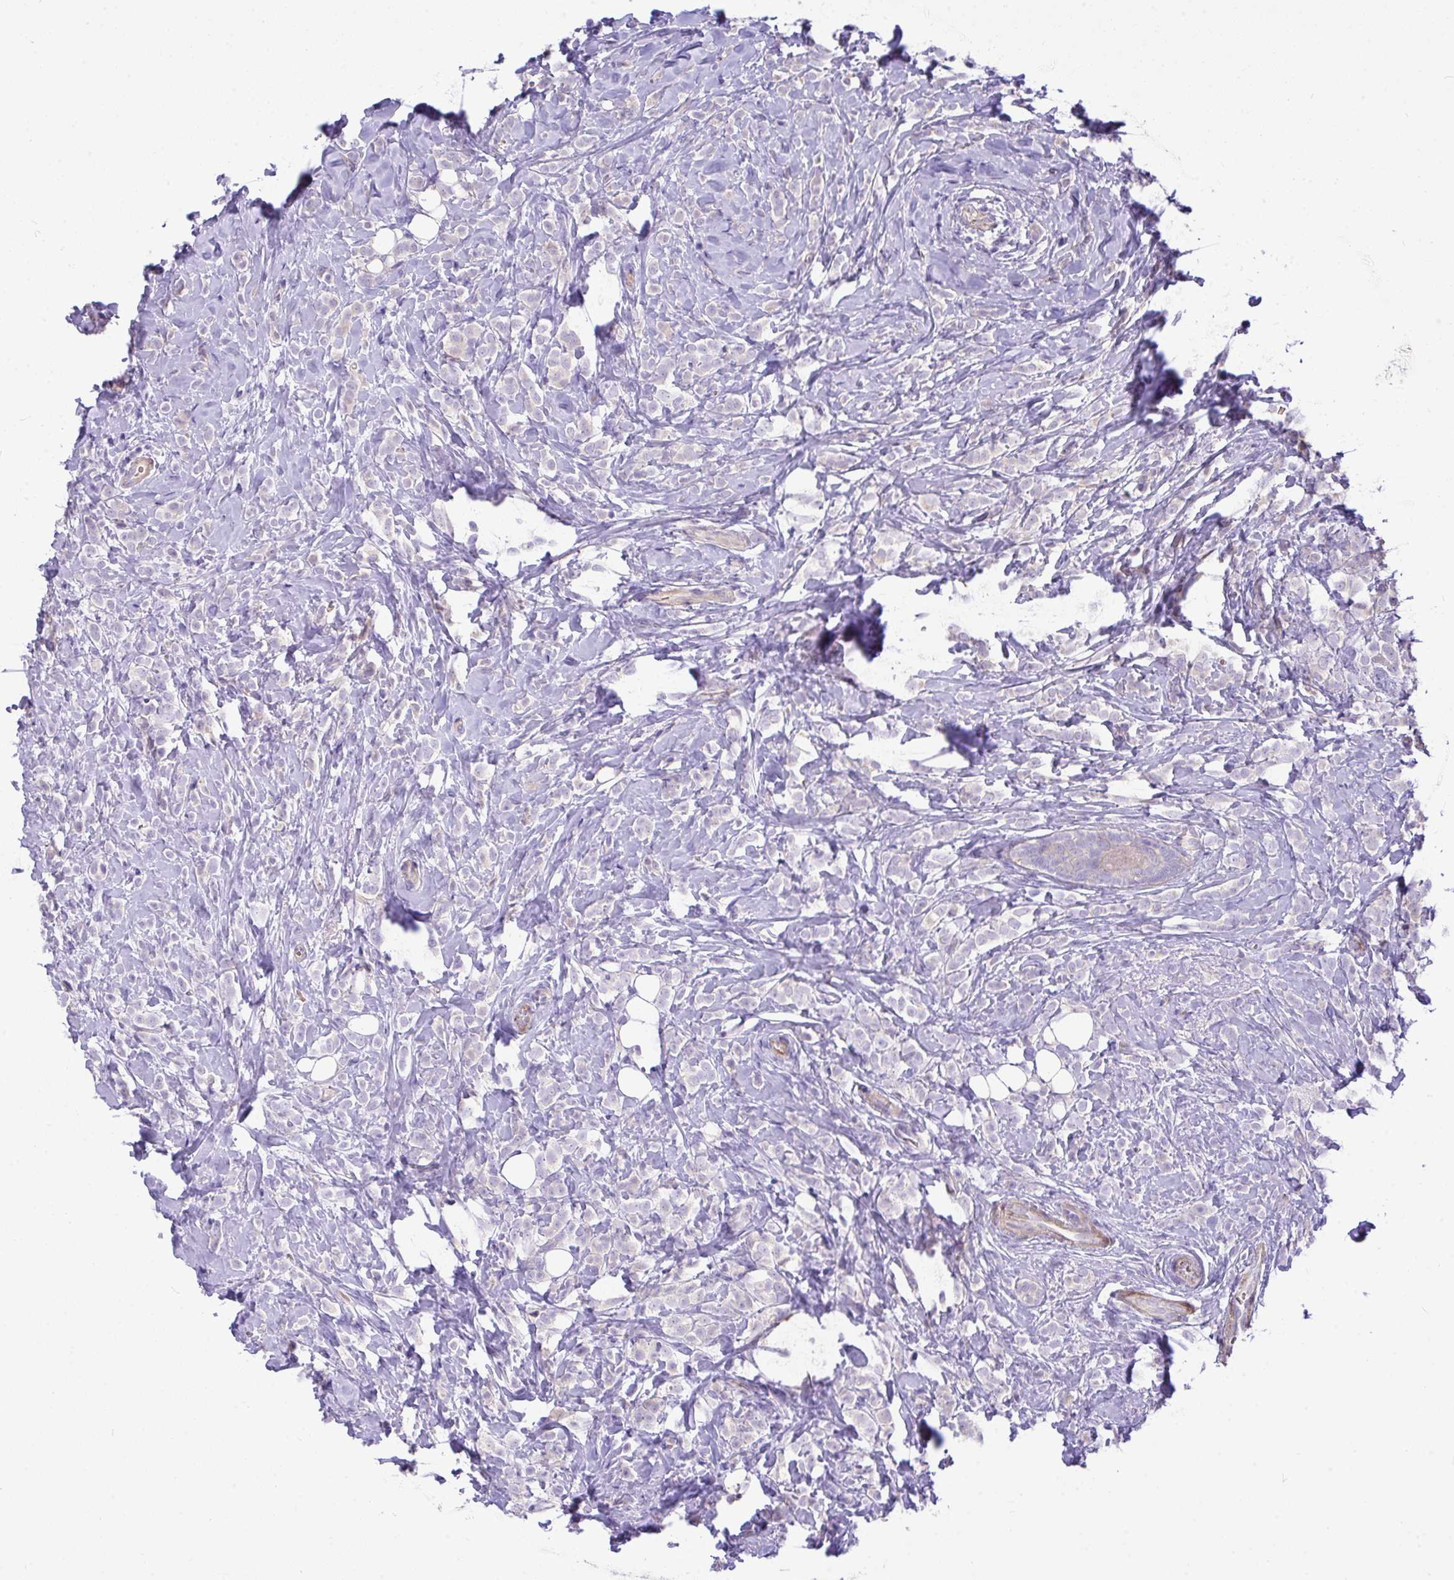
{"staining": {"intensity": "negative", "quantity": "none", "location": "none"}, "tissue": "breast cancer", "cell_type": "Tumor cells", "image_type": "cancer", "snomed": [{"axis": "morphology", "description": "Lobular carcinoma"}, {"axis": "topography", "description": "Breast"}], "caption": "Breast cancer (lobular carcinoma) was stained to show a protein in brown. There is no significant staining in tumor cells.", "gene": "MOCS1", "patient": {"sex": "female", "age": 49}}